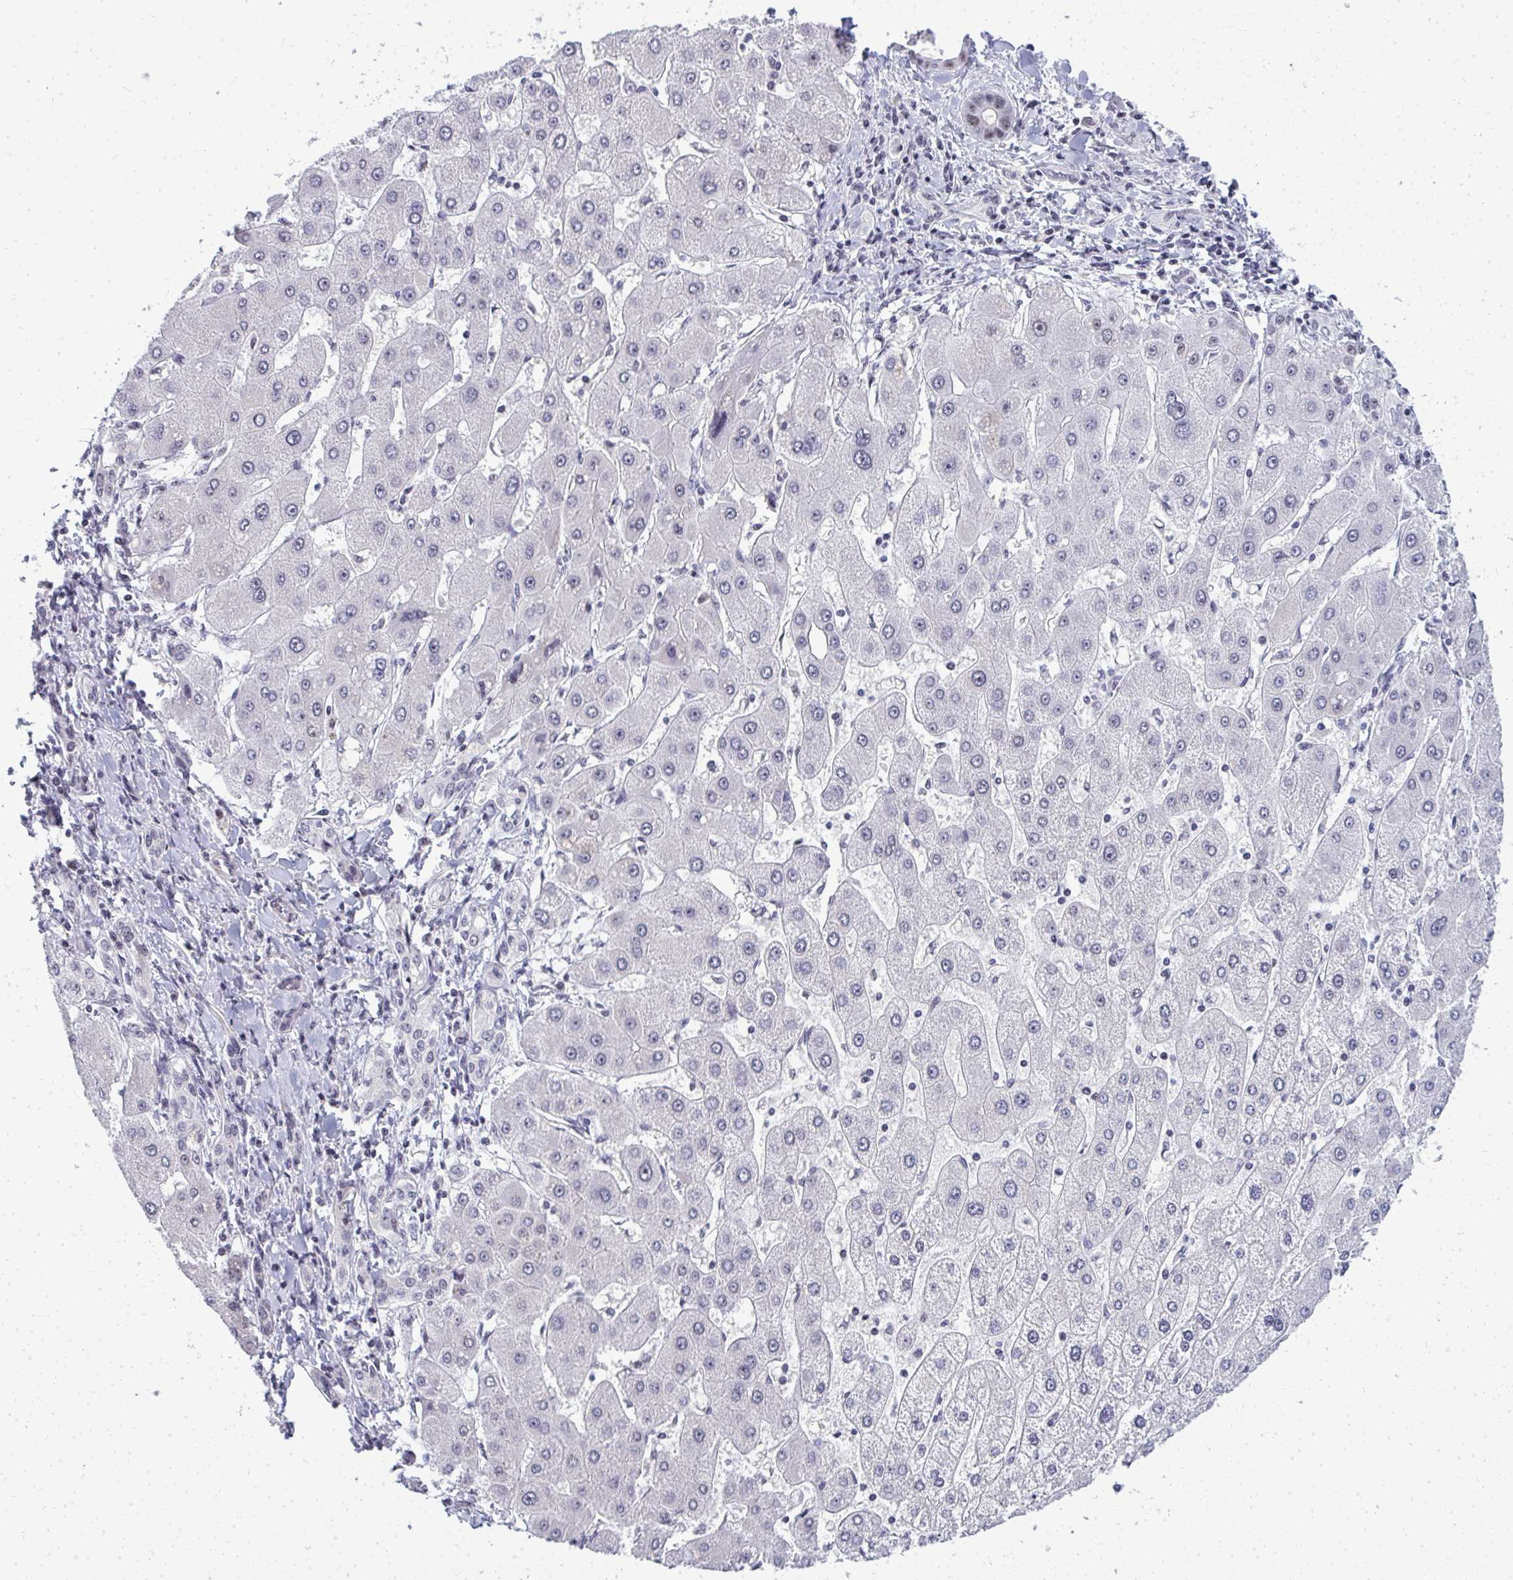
{"staining": {"intensity": "negative", "quantity": "none", "location": "none"}, "tissue": "liver cancer", "cell_type": "Tumor cells", "image_type": "cancer", "snomed": [{"axis": "morphology", "description": "Cholangiocarcinoma"}, {"axis": "topography", "description": "Liver"}], "caption": "This image is of liver cholangiocarcinoma stained with IHC to label a protein in brown with the nuclei are counter-stained blue. There is no expression in tumor cells.", "gene": "SIRT7", "patient": {"sex": "male", "age": 66}}